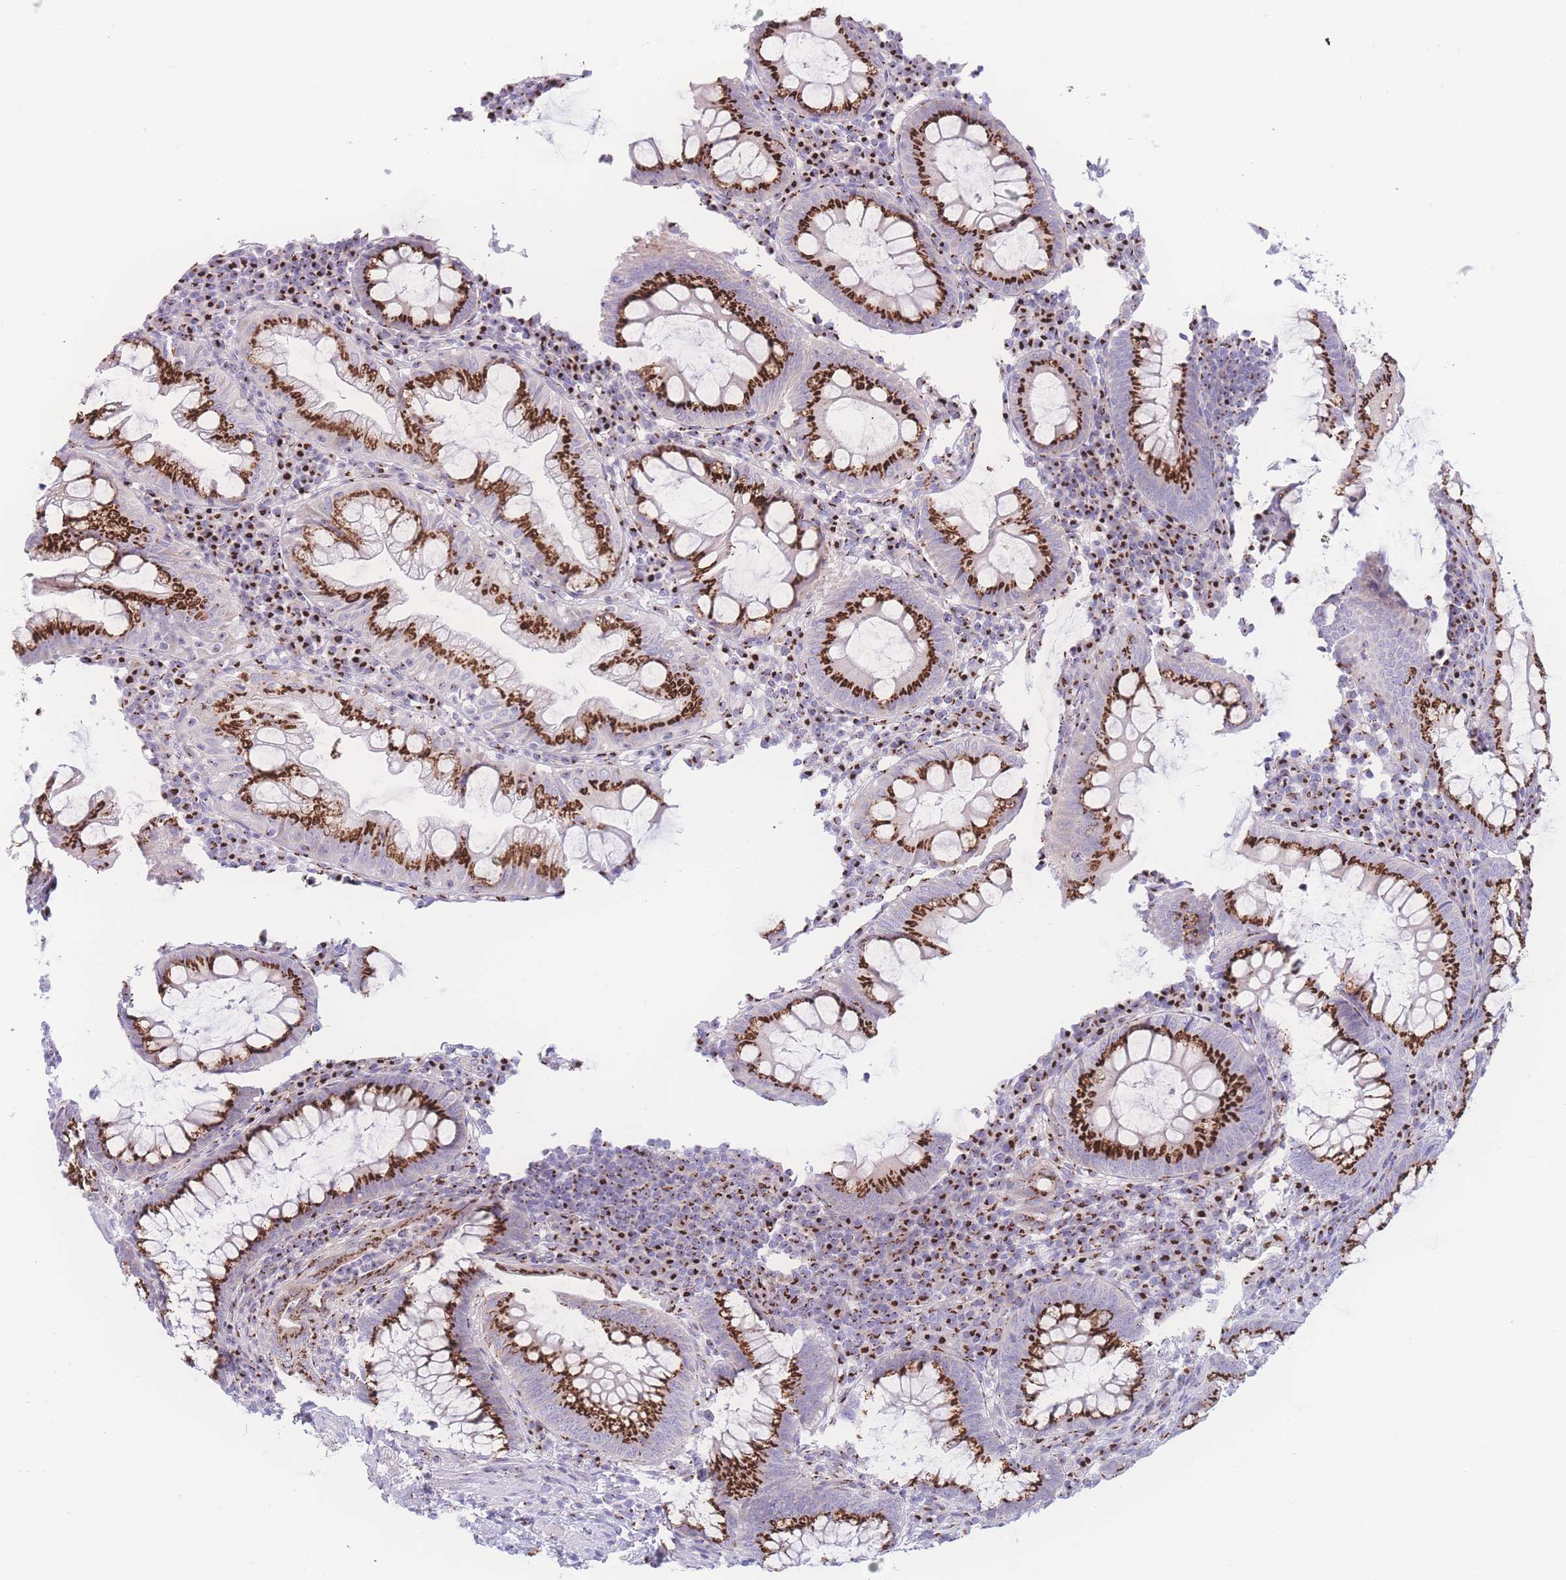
{"staining": {"intensity": "strong", "quantity": ">75%", "location": "cytoplasmic/membranous"}, "tissue": "appendix", "cell_type": "Glandular cells", "image_type": "normal", "snomed": [{"axis": "morphology", "description": "Normal tissue, NOS"}, {"axis": "topography", "description": "Appendix"}], "caption": "This histopathology image reveals benign appendix stained with immunohistochemistry to label a protein in brown. The cytoplasmic/membranous of glandular cells show strong positivity for the protein. Nuclei are counter-stained blue.", "gene": "GOLM2", "patient": {"sex": "male", "age": 83}}